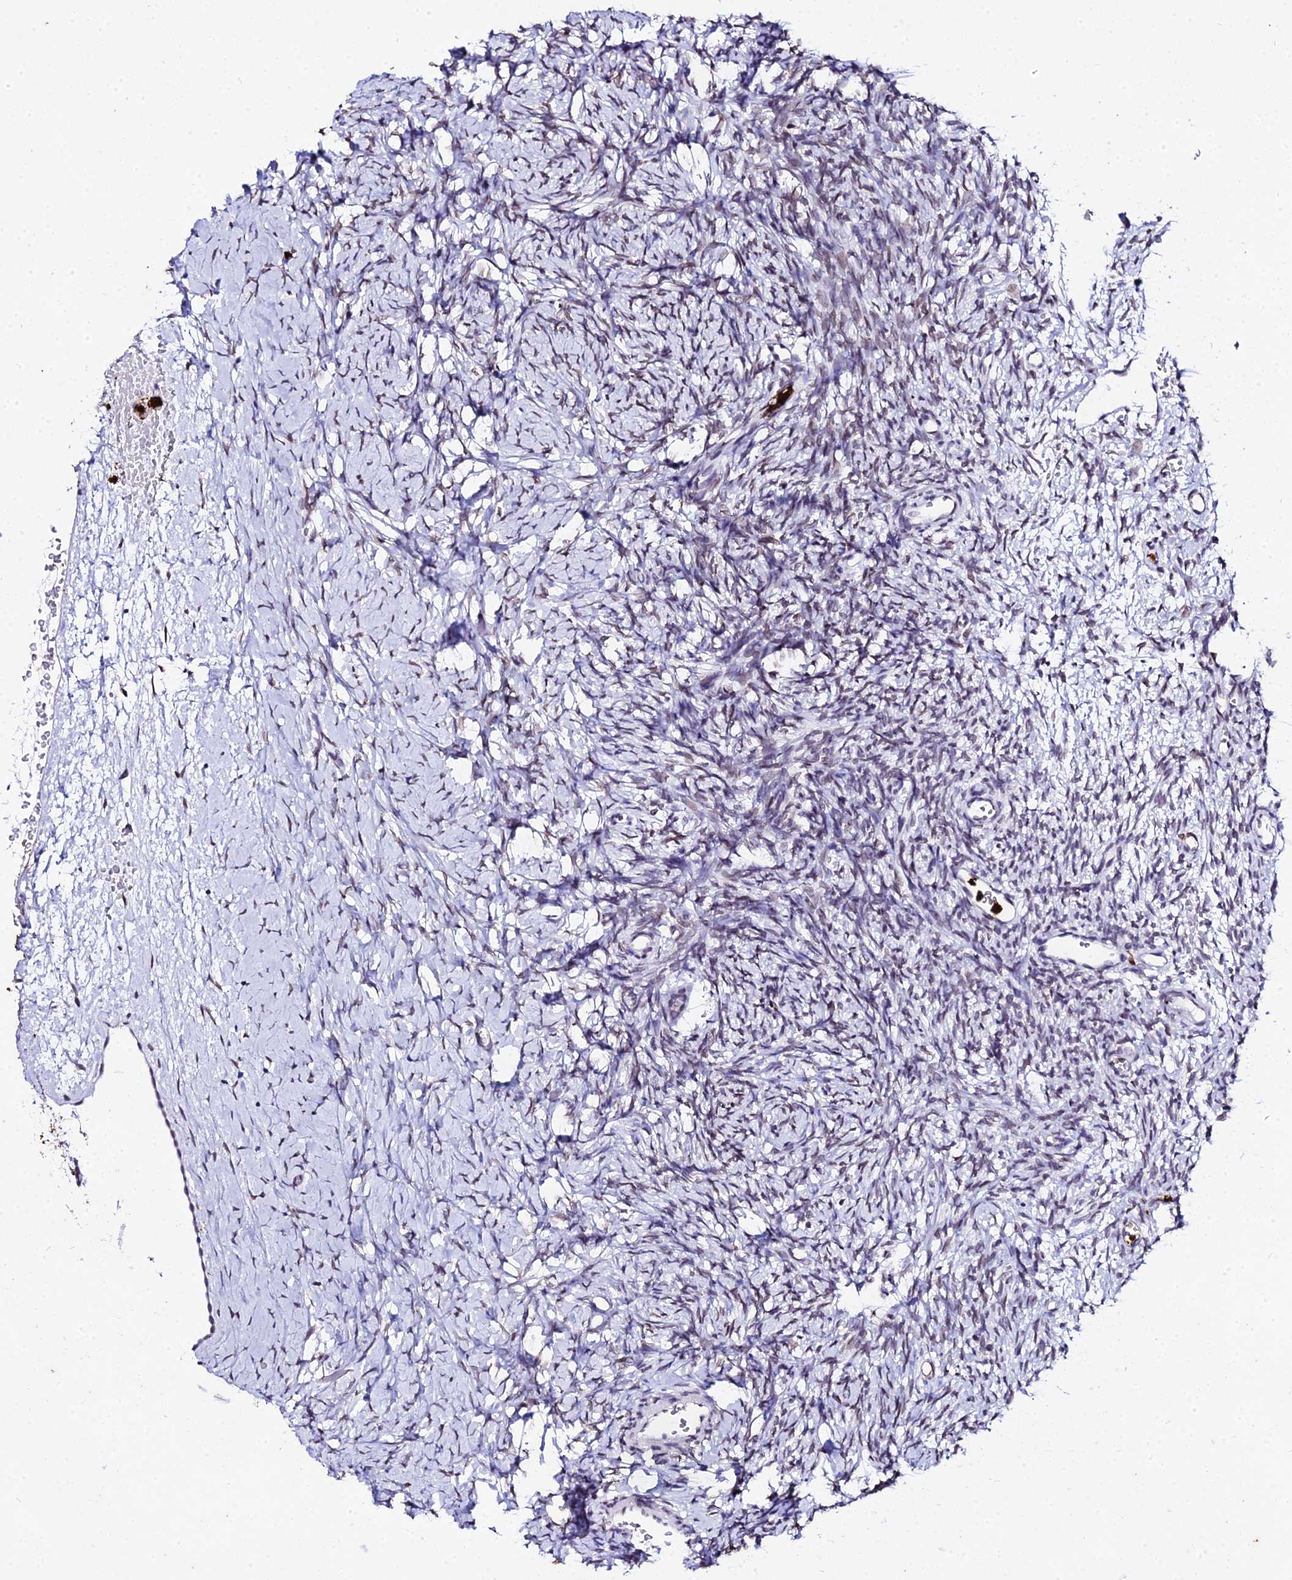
{"staining": {"intensity": "weak", "quantity": "25%-75%", "location": "nuclear"}, "tissue": "ovary", "cell_type": "Ovarian stroma cells", "image_type": "normal", "snomed": [{"axis": "morphology", "description": "Normal tissue, NOS"}, {"axis": "topography", "description": "Ovary"}], "caption": "Protein expression analysis of benign human ovary reveals weak nuclear positivity in approximately 25%-75% of ovarian stroma cells. (DAB = brown stain, brightfield microscopy at high magnification).", "gene": "MCM10", "patient": {"sex": "female", "age": 39}}